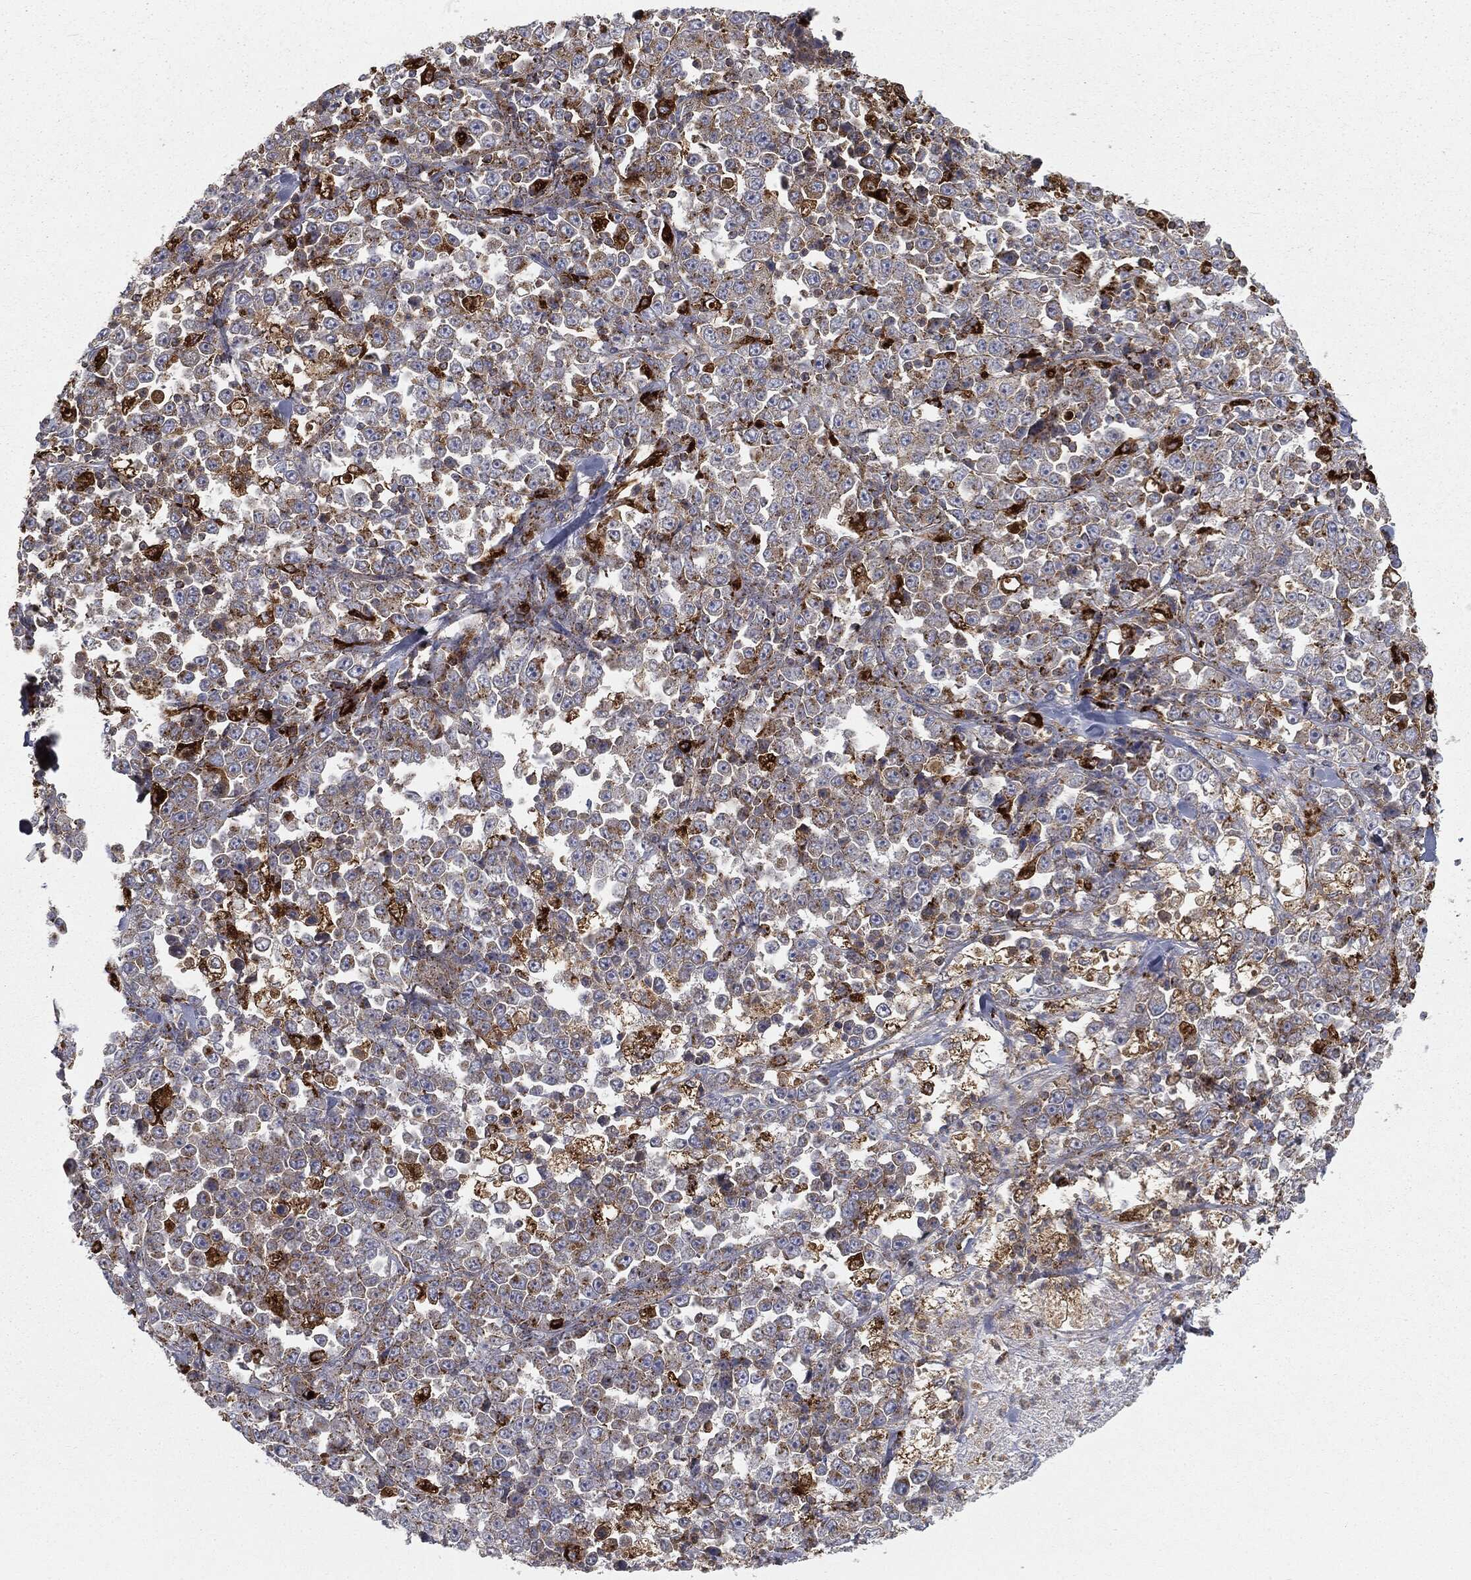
{"staining": {"intensity": "weak", "quantity": "<25%", "location": "cytoplasmic/membranous"}, "tissue": "stomach cancer", "cell_type": "Tumor cells", "image_type": "cancer", "snomed": [{"axis": "morphology", "description": "Normal tissue, NOS"}, {"axis": "morphology", "description": "Adenocarcinoma, NOS"}, {"axis": "topography", "description": "Stomach, upper"}, {"axis": "topography", "description": "Stomach"}], "caption": "Stomach cancer (adenocarcinoma) stained for a protein using IHC demonstrates no expression tumor cells.", "gene": "CTSA", "patient": {"sex": "male", "age": 59}}